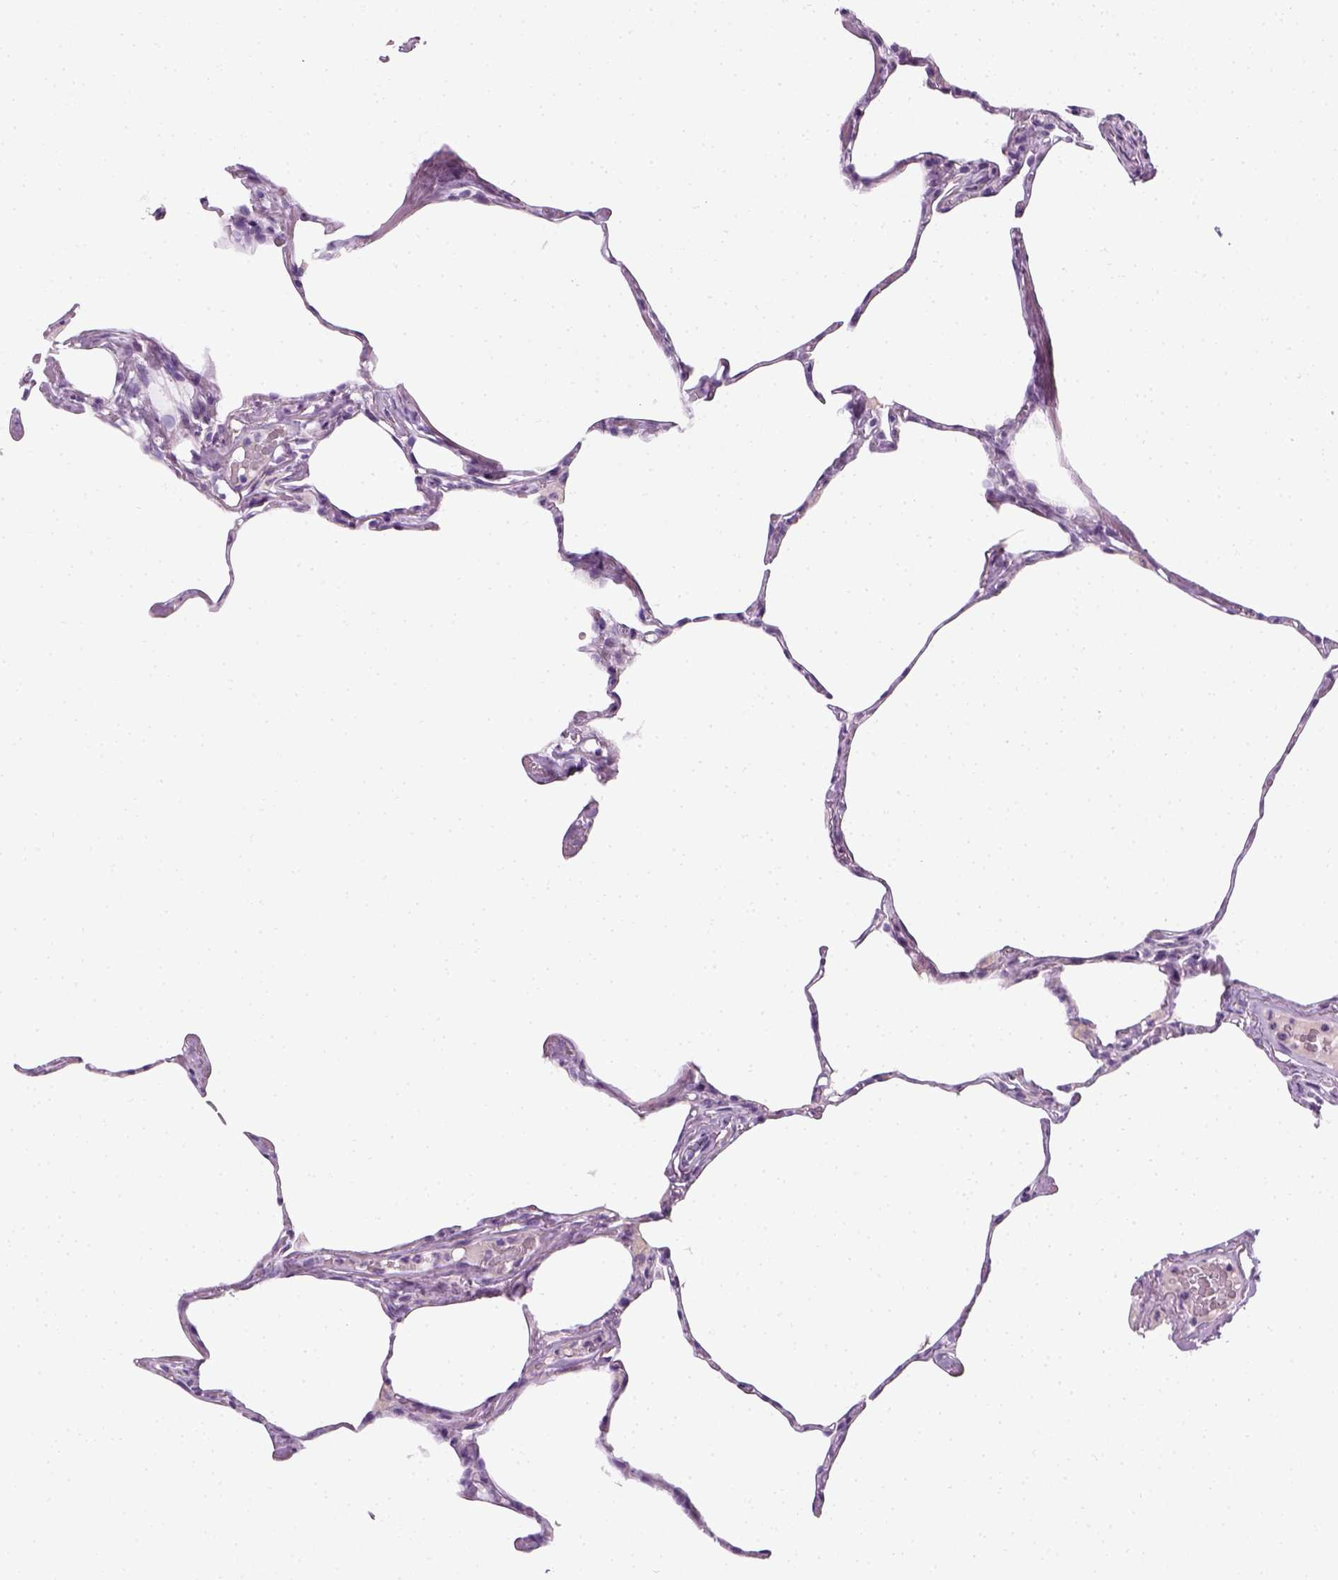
{"staining": {"intensity": "negative", "quantity": "none", "location": "none"}, "tissue": "lung", "cell_type": "Alveolar cells", "image_type": "normal", "snomed": [{"axis": "morphology", "description": "Normal tissue, NOS"}, {"axis": "topography", "description": "Lung"}], "caption": "Image shows no significant protein staining in alveolar cells of benign lung.", "gene": "TH", "patient": {"sex": "male", "age": 65}}